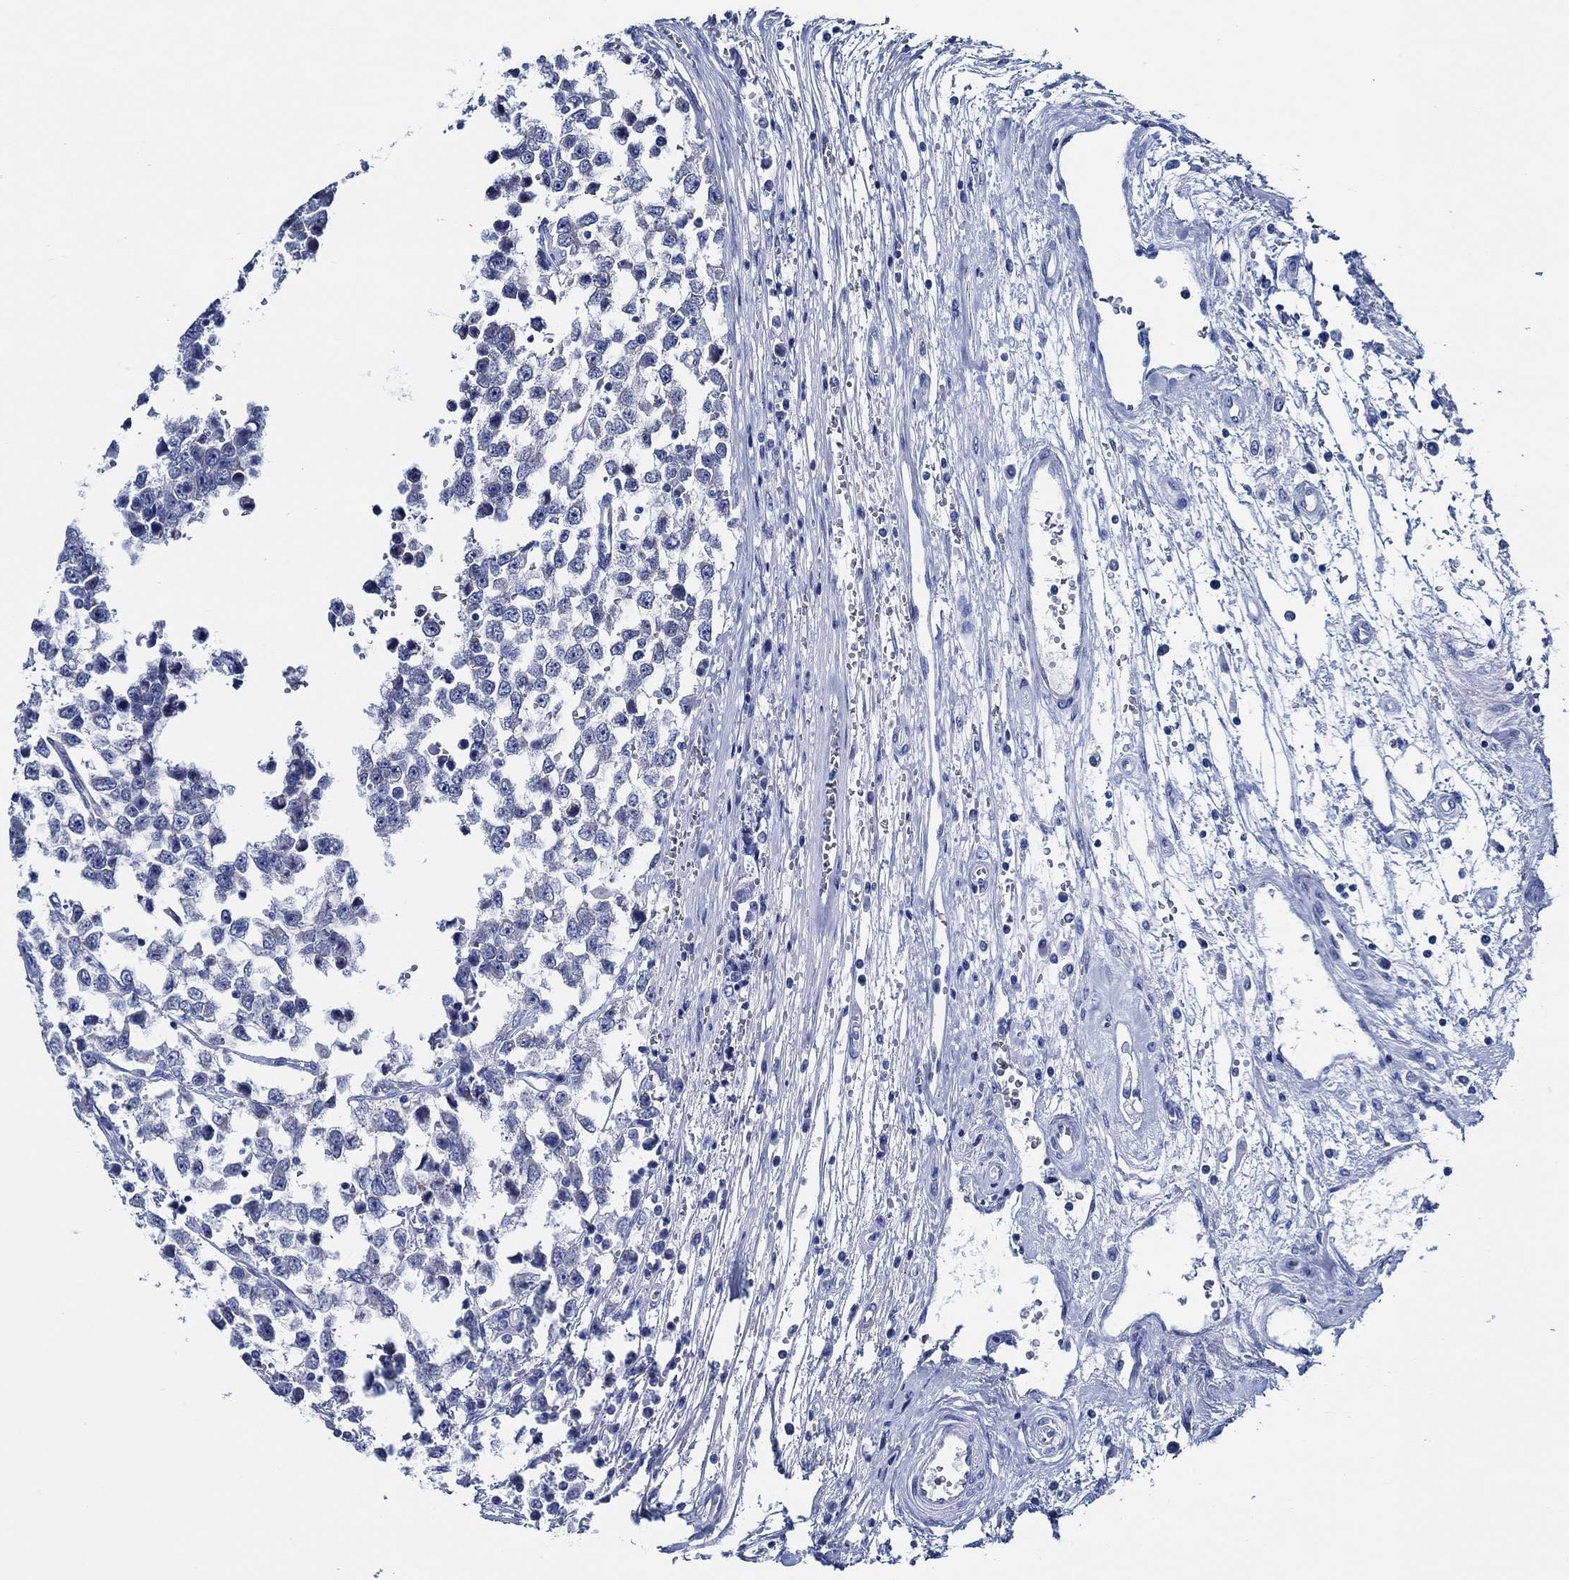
{"staining": {"intensity": "negative", "quantity": "none", "location": "none"}, "tissue": "testis cancer", "cell_type": "Tumor cells", "image_type": "cancer", "snomed": [{"axis": "morphology", "description": "Normal tissue, NOS"}, {"axis": "morphology", "description": "Seminoma, NOS"}, {"axis": "topography", "description": "Testis"}, {"axis": "topography", "description": "Epididymis"}], "caption": "IHC micrograph of neoplastic tissue: seminoma (testis) stained with DAB exhibits no significant protein staining in tumor cells.", "gene": "WDR62", "patient": {"sex": "male", "age": 34}}